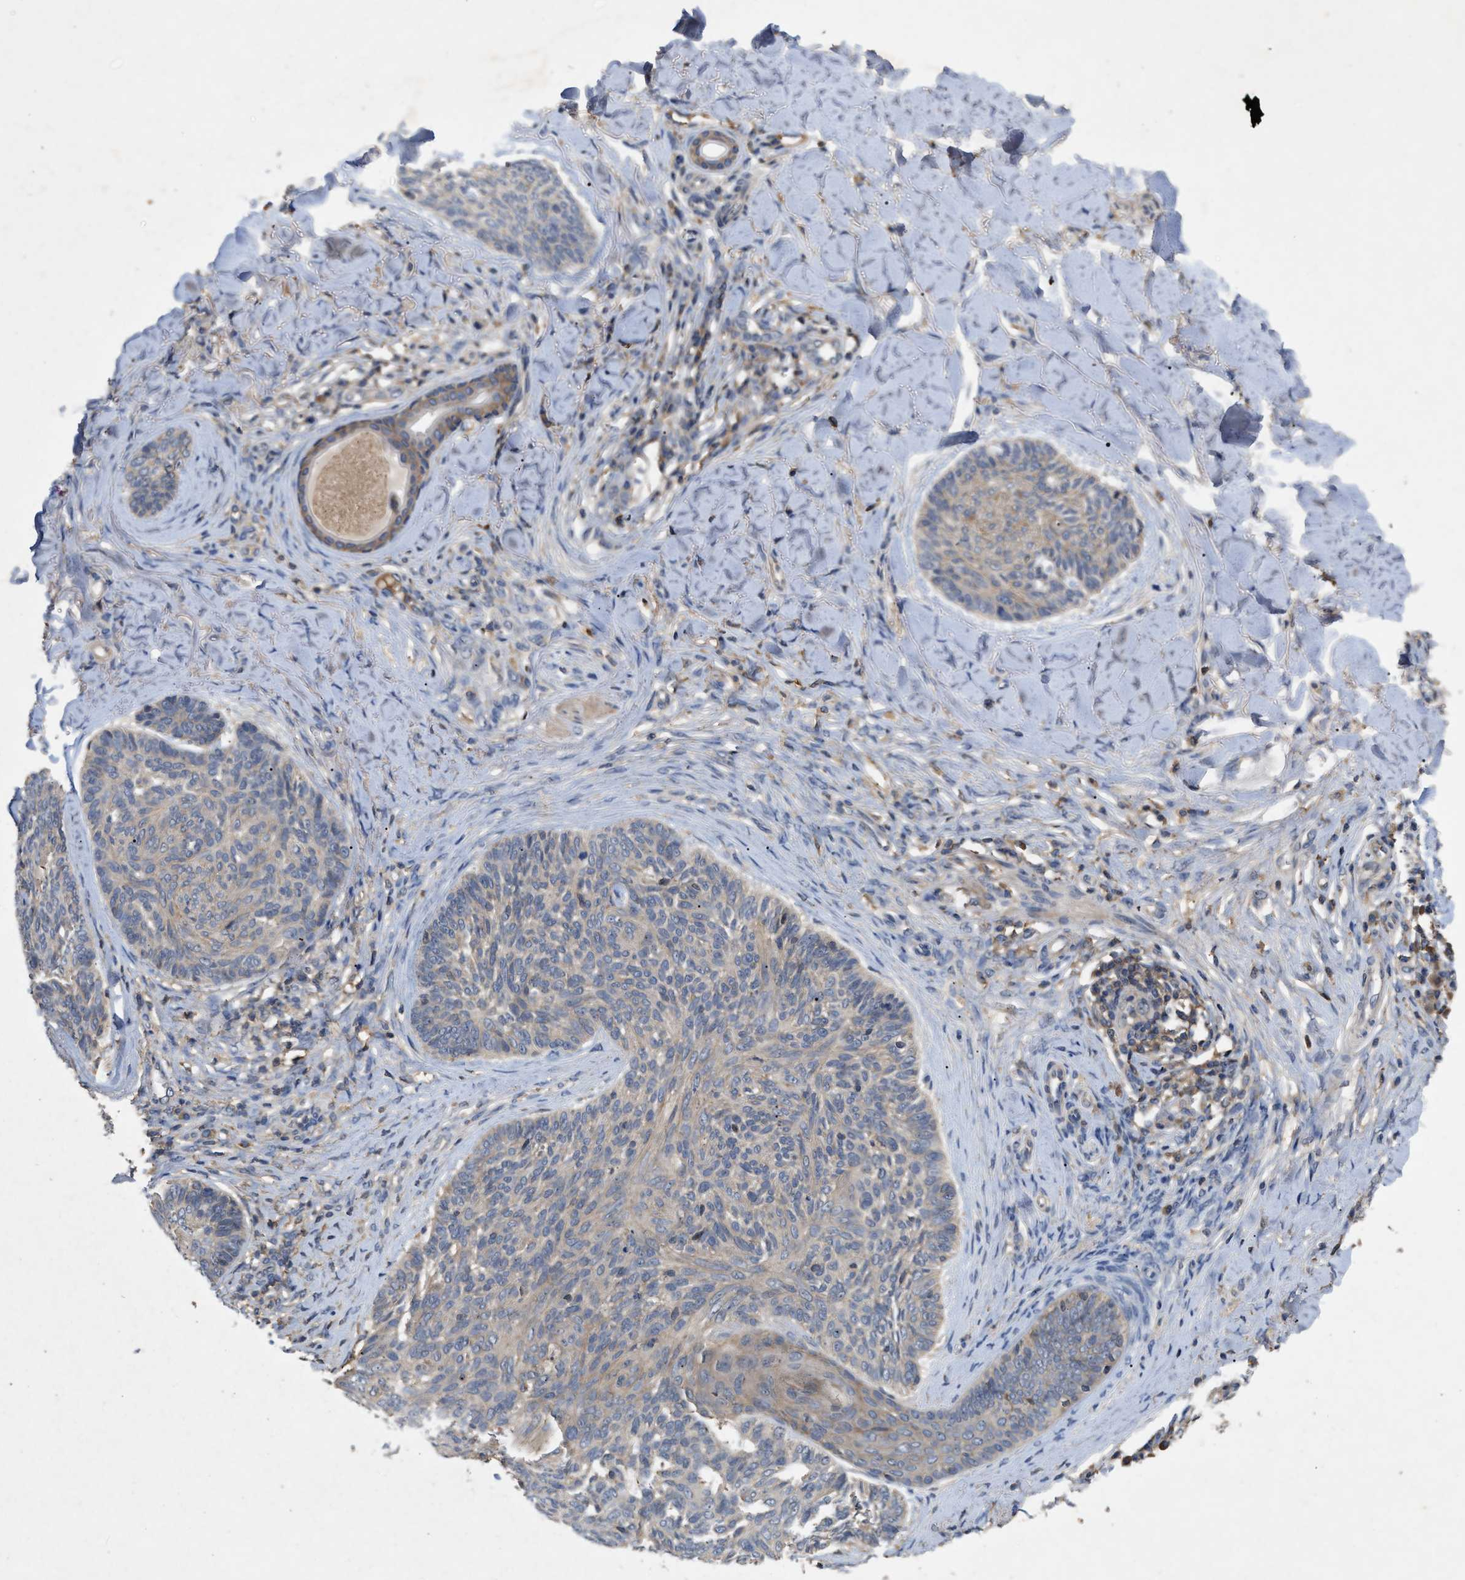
{"staining": {"intensity": "weak", "quantity": "<25%", "location": "cytoplasmic/membranous"}, "tissue": "skin cancer", "cell_type": "Tumor cells", "image_type": "cancer", "snomed": [{"axis": "morphology", "description": "Basal cell carcinoma"}, {"axis": "topography", "description": "Skin"}], "caption": "There is no significant positivity in tumor cells of skin basal cell carcinoma.", "gene": "LPAR2", "patient": {"sex": "male", "age": 43}}